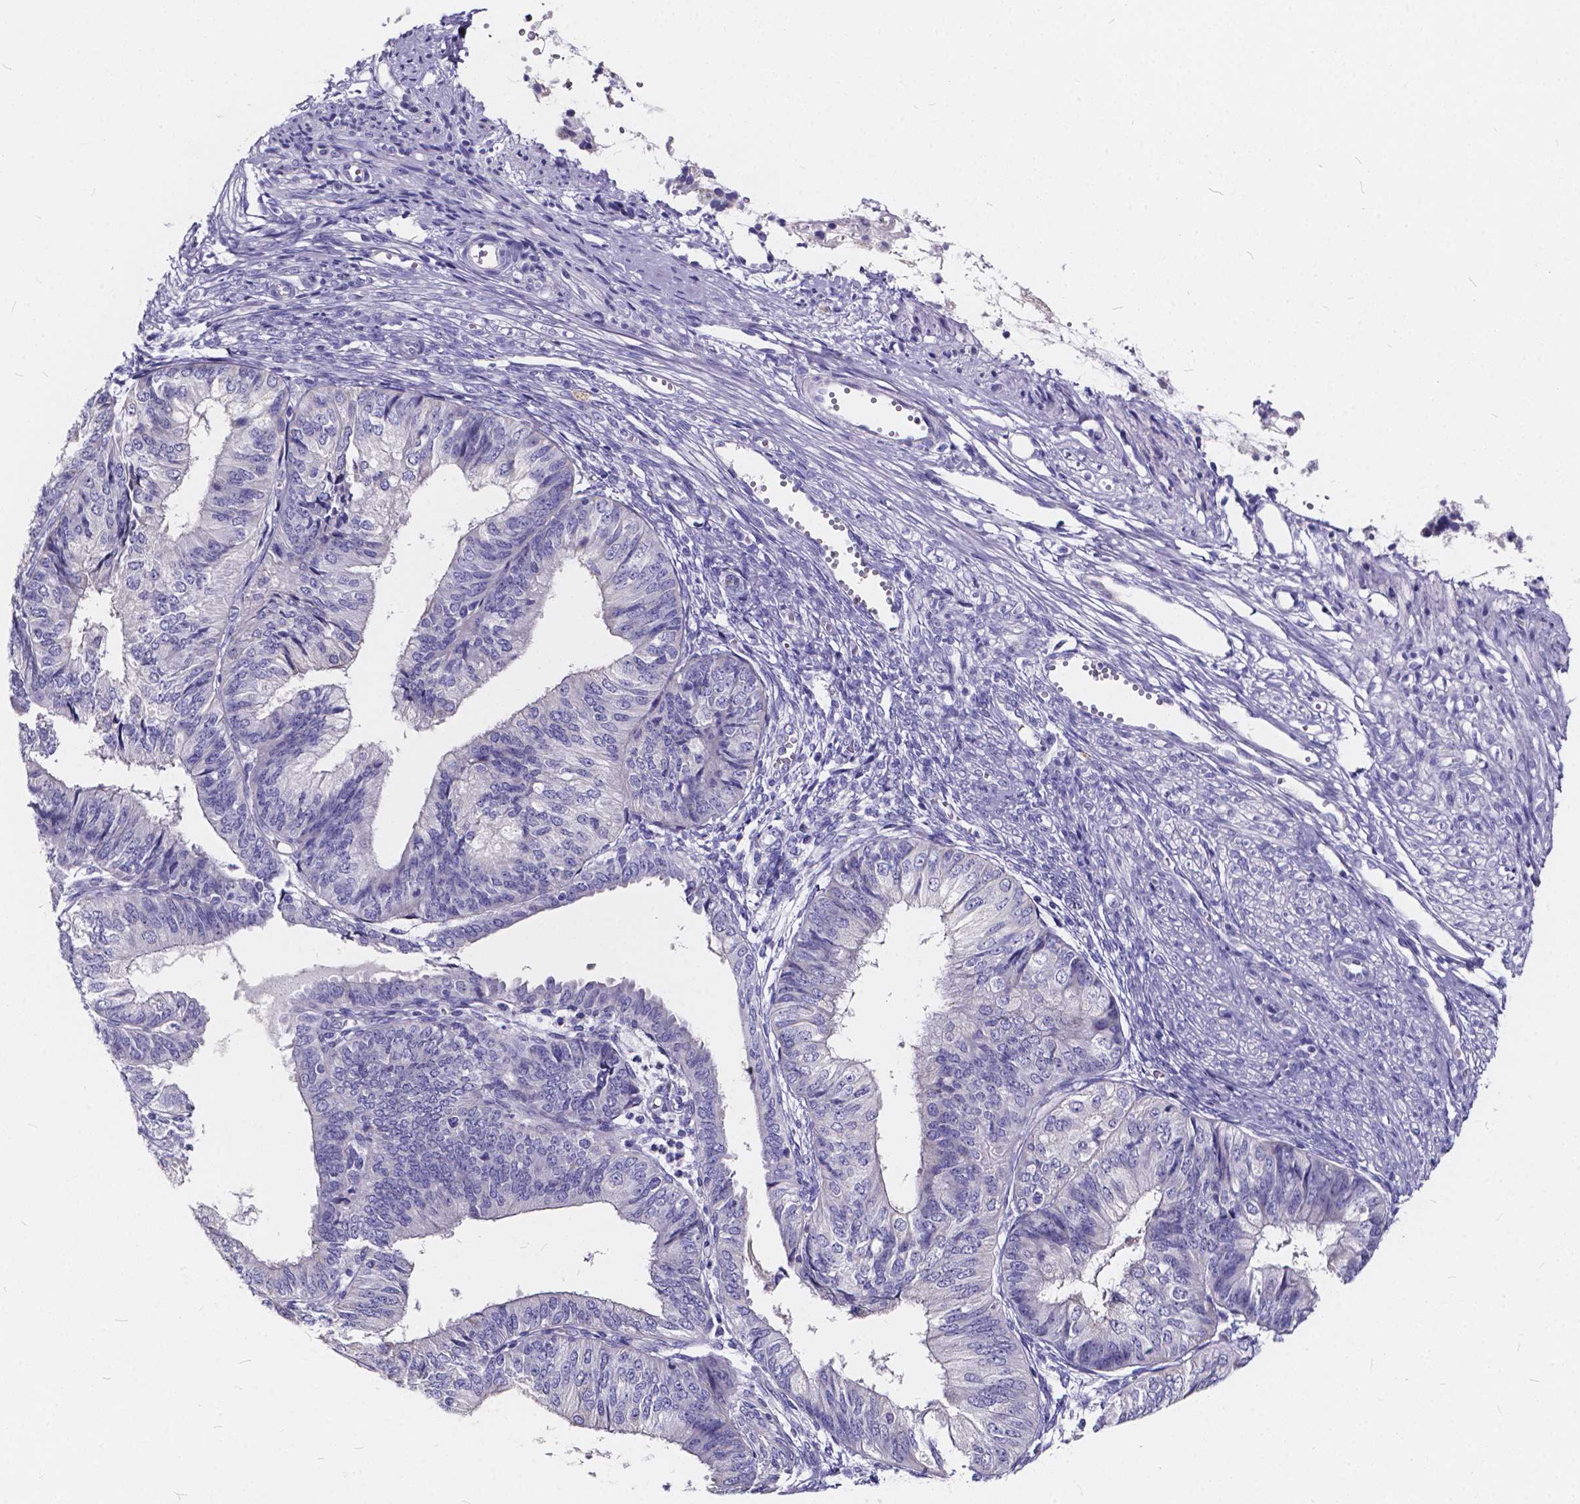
{"staining": {"intensity": "negative", "quantity": "none", "location": "none"}, "tissue": "endometrial cancer", "cell_type": "Tumor cells", "image_type": "cancer", "snomed": [{"axis": "morphology", "description": "Adenocarcinoma, NOS"}, {"axis": "topography", "description": "Endometrium"}], "caption": "IHC of human adenocarcinoma (endometrial) demonstrates no expression in tumor cells.", "gene": "SPEF2", "patient": {"sex": "female", "age": 58}}